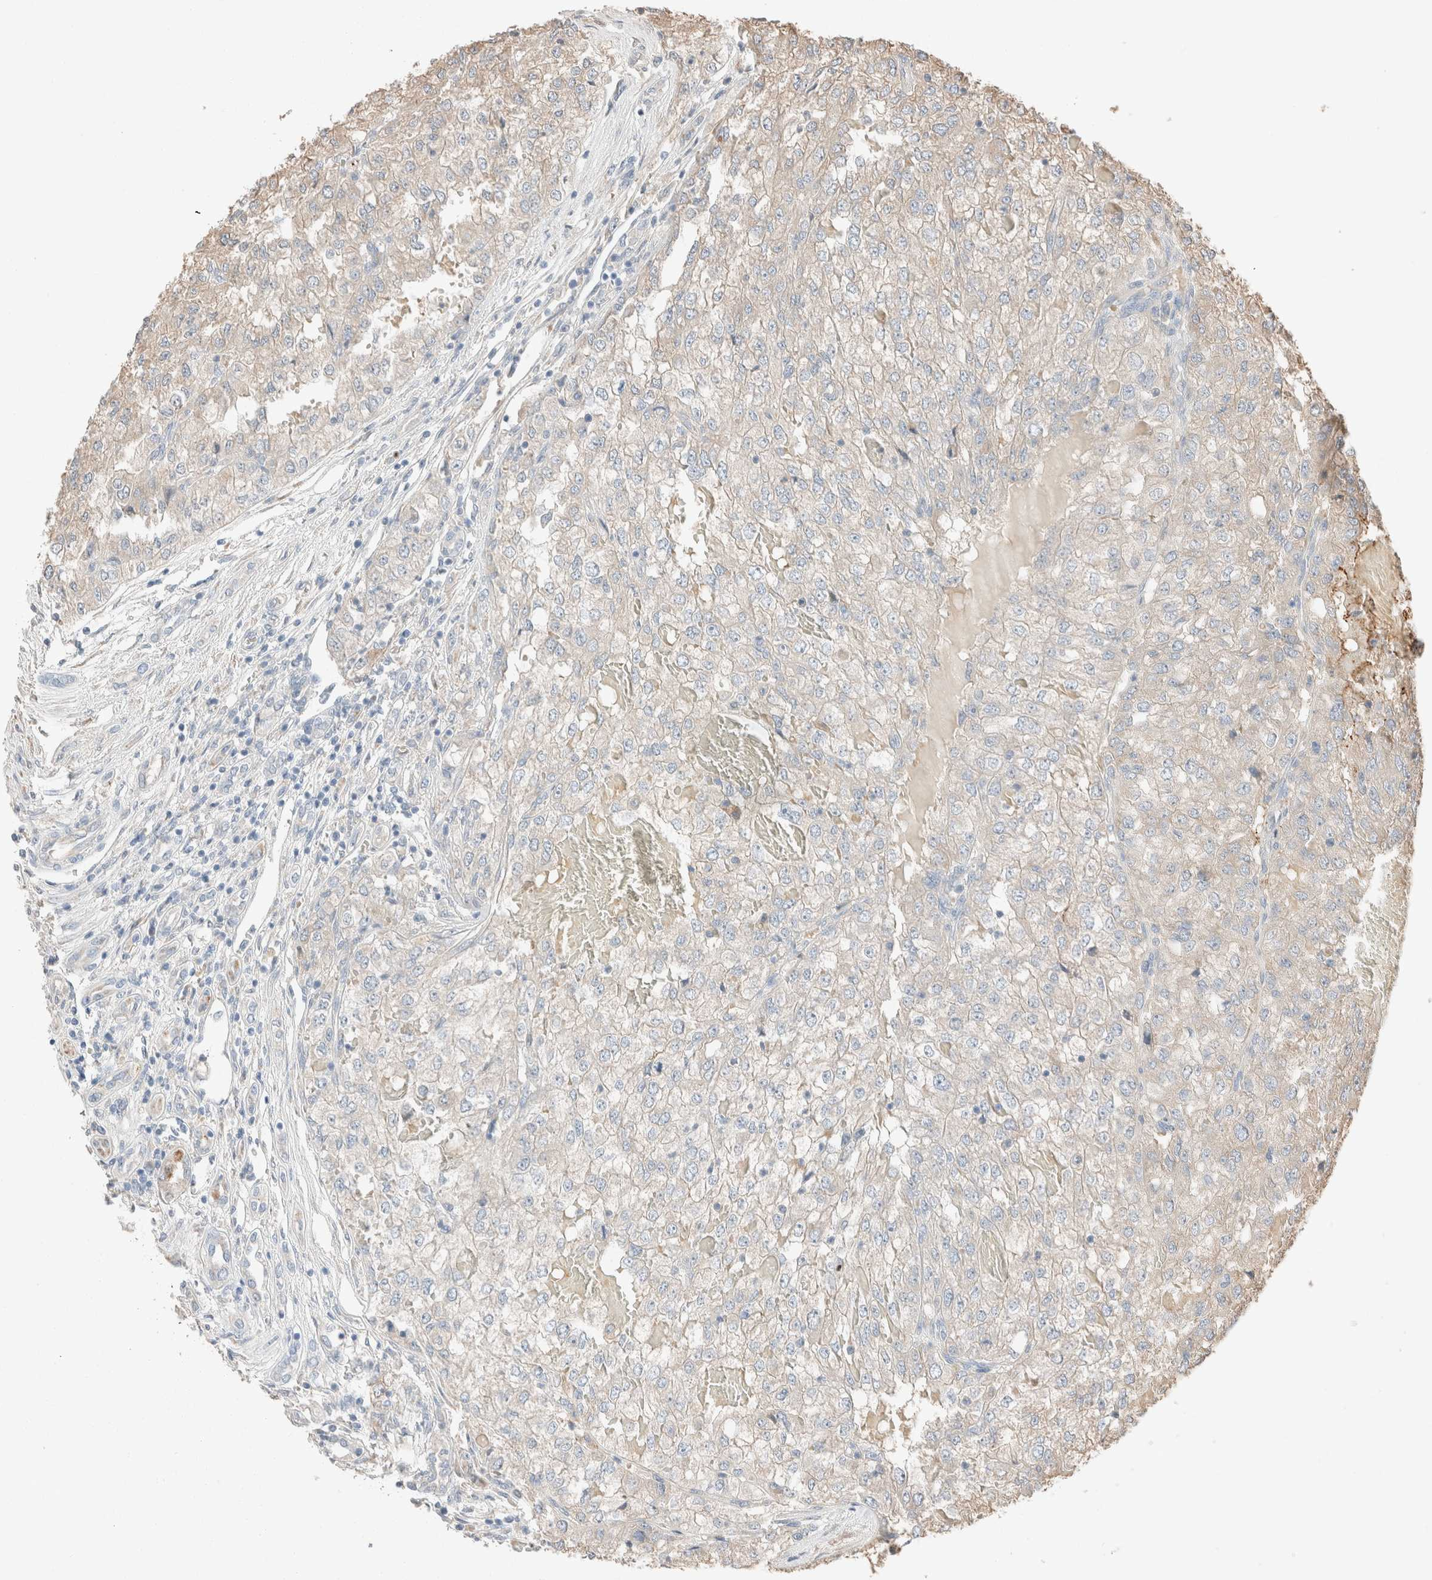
{"staining": {"intensity": "negative", "quantity": "none", "location": "none"}, "tissue": "renal cancer", "cell_type": "Tumor cells", "image_type": "cancer", "snomed": [{"axis": "morphology", "description": "Adenocarcinoma, NOS"}, {"axis": "topography", "description": "Kidney"}], "caption": "Tumor cells are negative for protein expression in human renal adenocarcinoma. (DAB (3,3'-diaminobenzidine) immunohistochemistry, high magnification).", "gene": "TUBD1", "patient": {"sex": "female", "age": 54}}